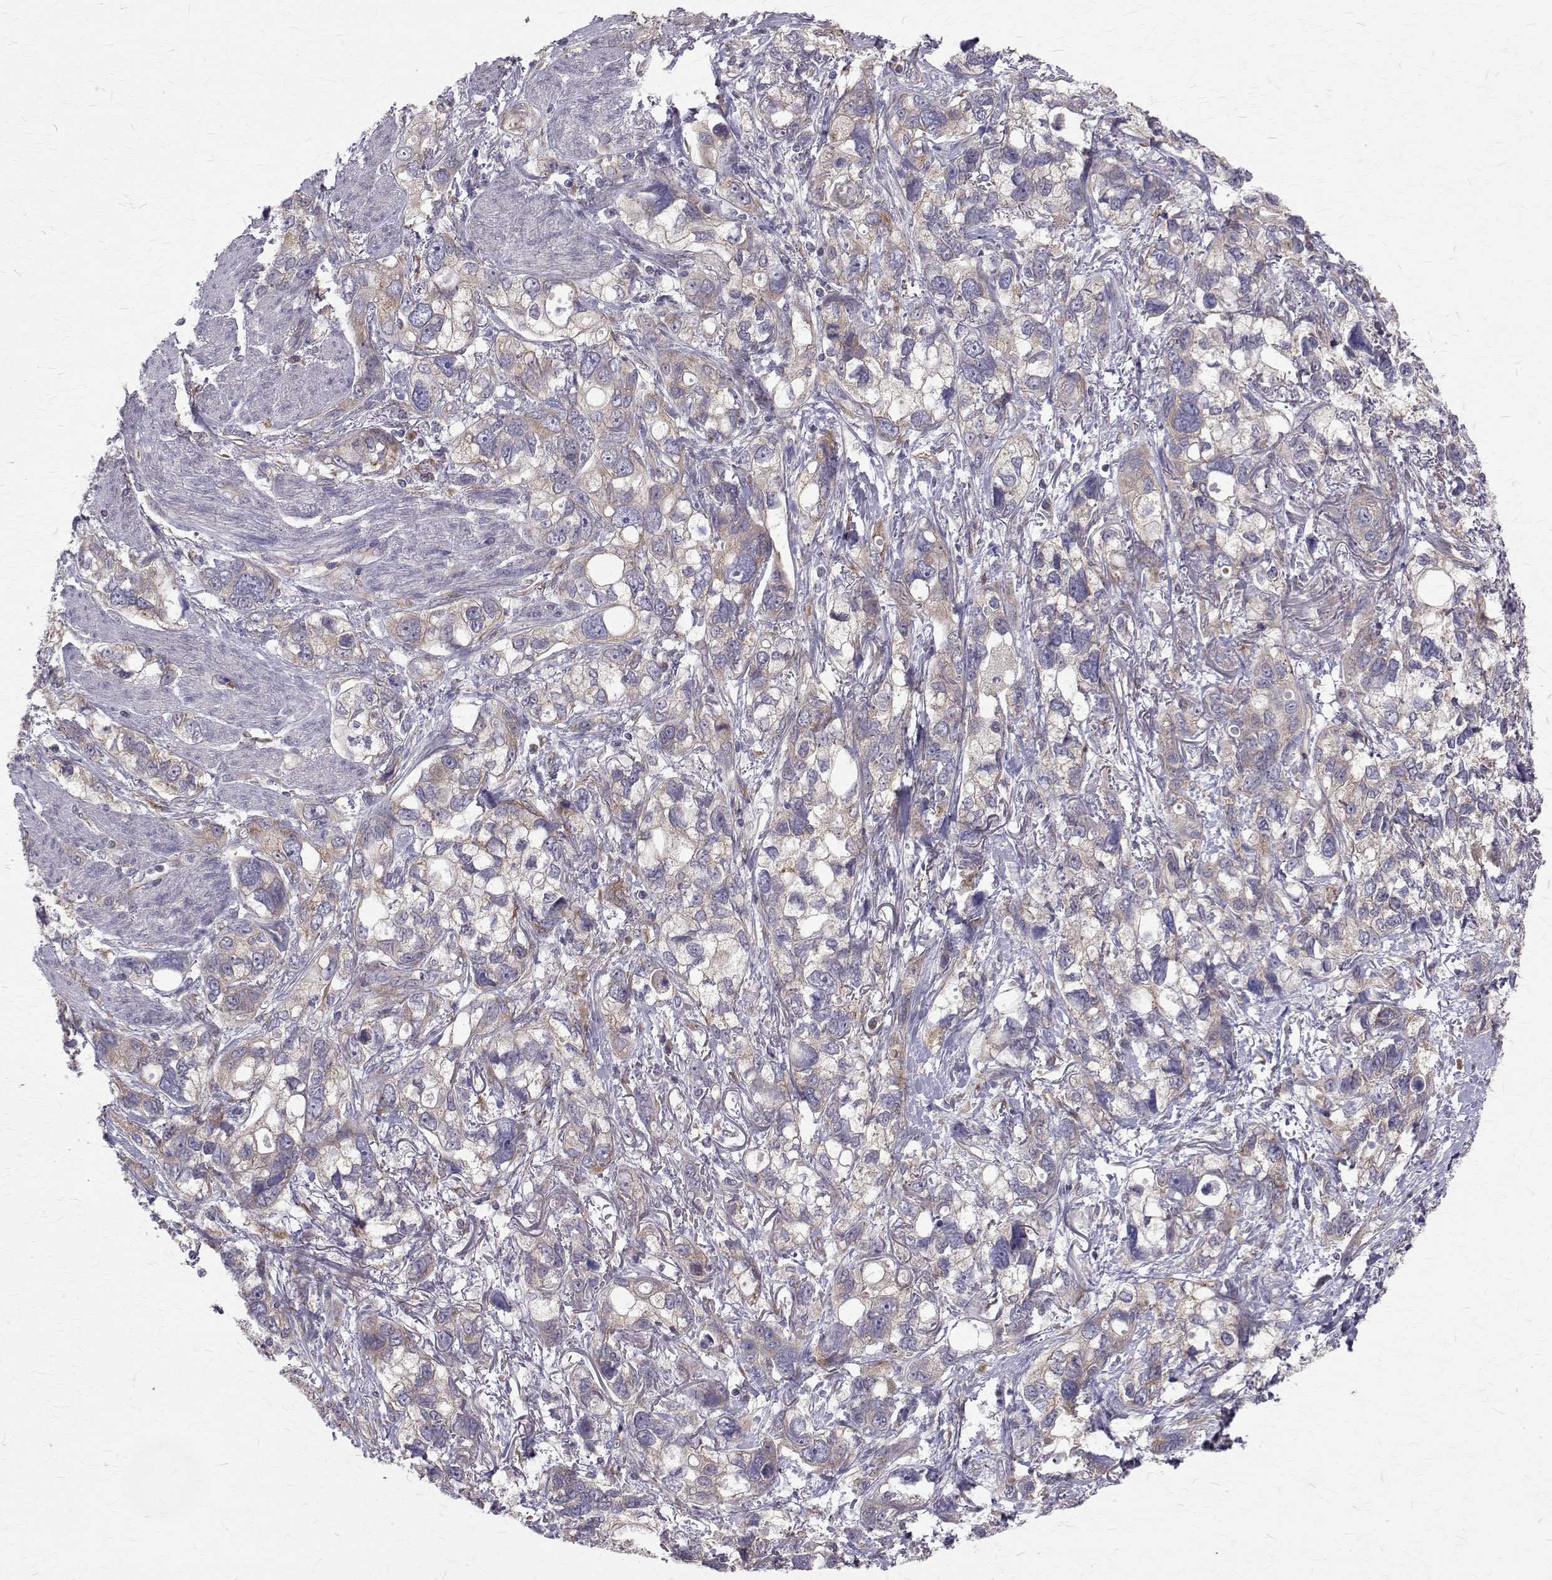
{"staining": {"intensity": "weak", "quantity": "<25%", "location": "cytoplasmic/membranous"}, "tissue": "stomach cancer", "cell_type": "Tumor cells", "image_type": "cancer", "snomed": [{"axis": "morphology", "description": "Adenocarcinoma, NOS"}, {"axis": "topography", "description": "Stomach, upper"}], "caption": "IHC micrograph of stomach adenocarcinoma stained for a protein (brown), which displays no positivity in tumor cells.", "gene": "ARFGAP1", "patient": {"sex": "female", "age": 81}}